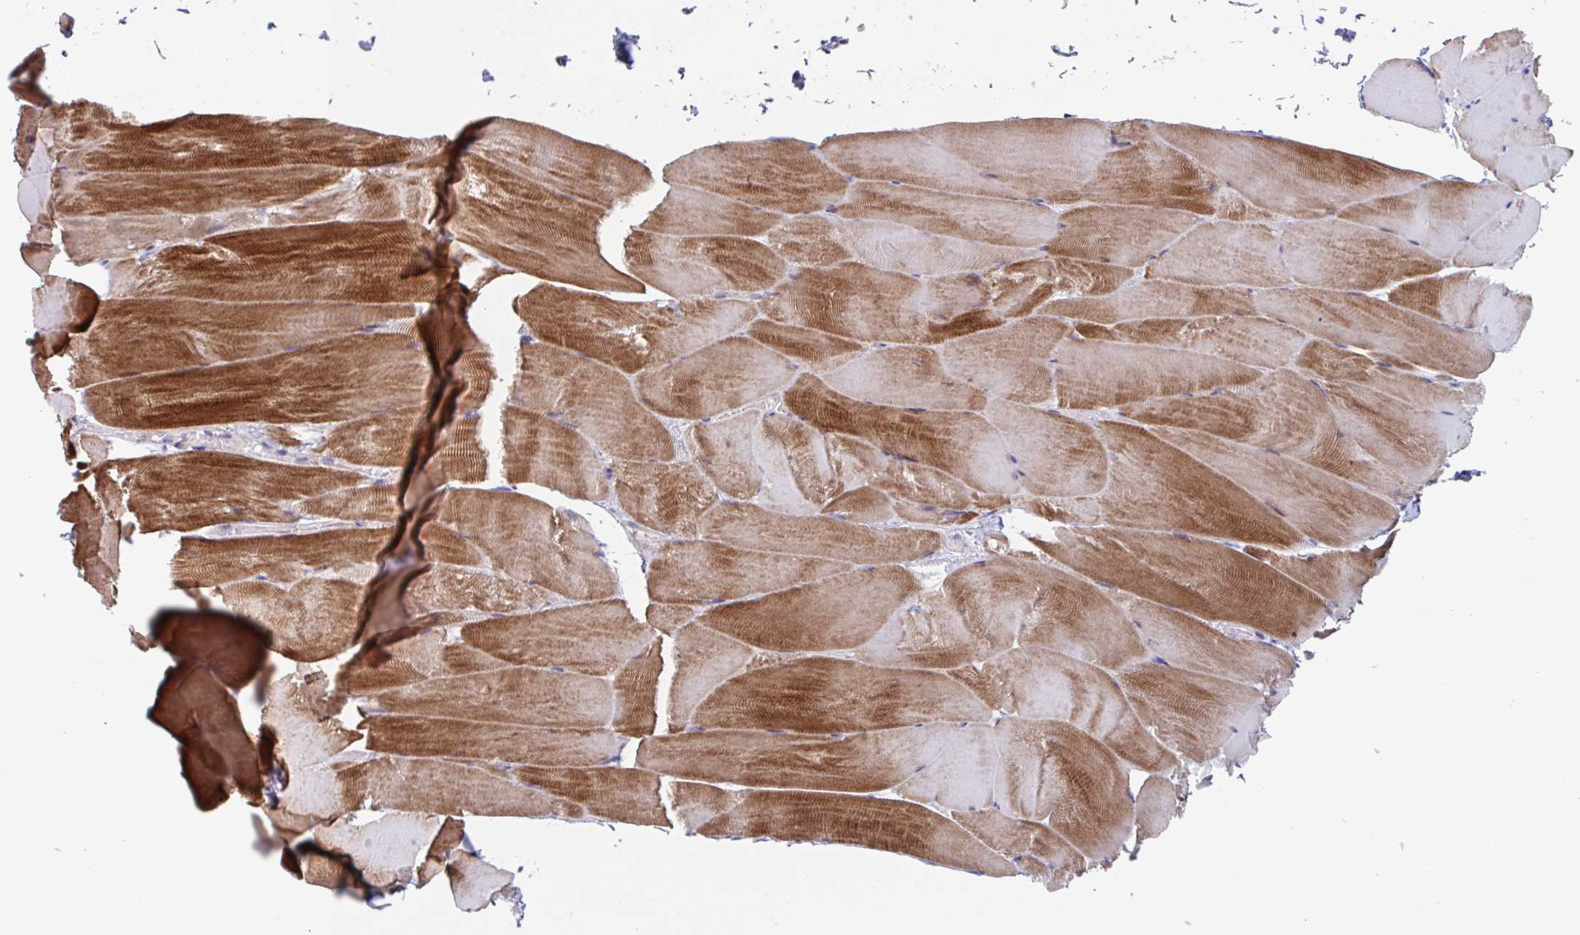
{"staining": {"intensity": "strong", "quantity": "25%-75%", "location": "cytoplasmic/membranous"}, "tissue": "skeletal muscle", "cell_type": "Myocytes", "image_type": "normal", "snomed": [{"axis": "morphology", "description": "Normal tissue, NOS"}, {"axis": "topography", "description": "Skeletal muscle"}], "caption": "Myocytes display high levels of strong cytoplasmic/membranous staining in about 25%-75% of cells in normal skeletal muscle. The protein is shown in brown color, while the nuclei are stained blue.", "gene": "DUXA", "patient": {"sex": "female", "age": 64}}